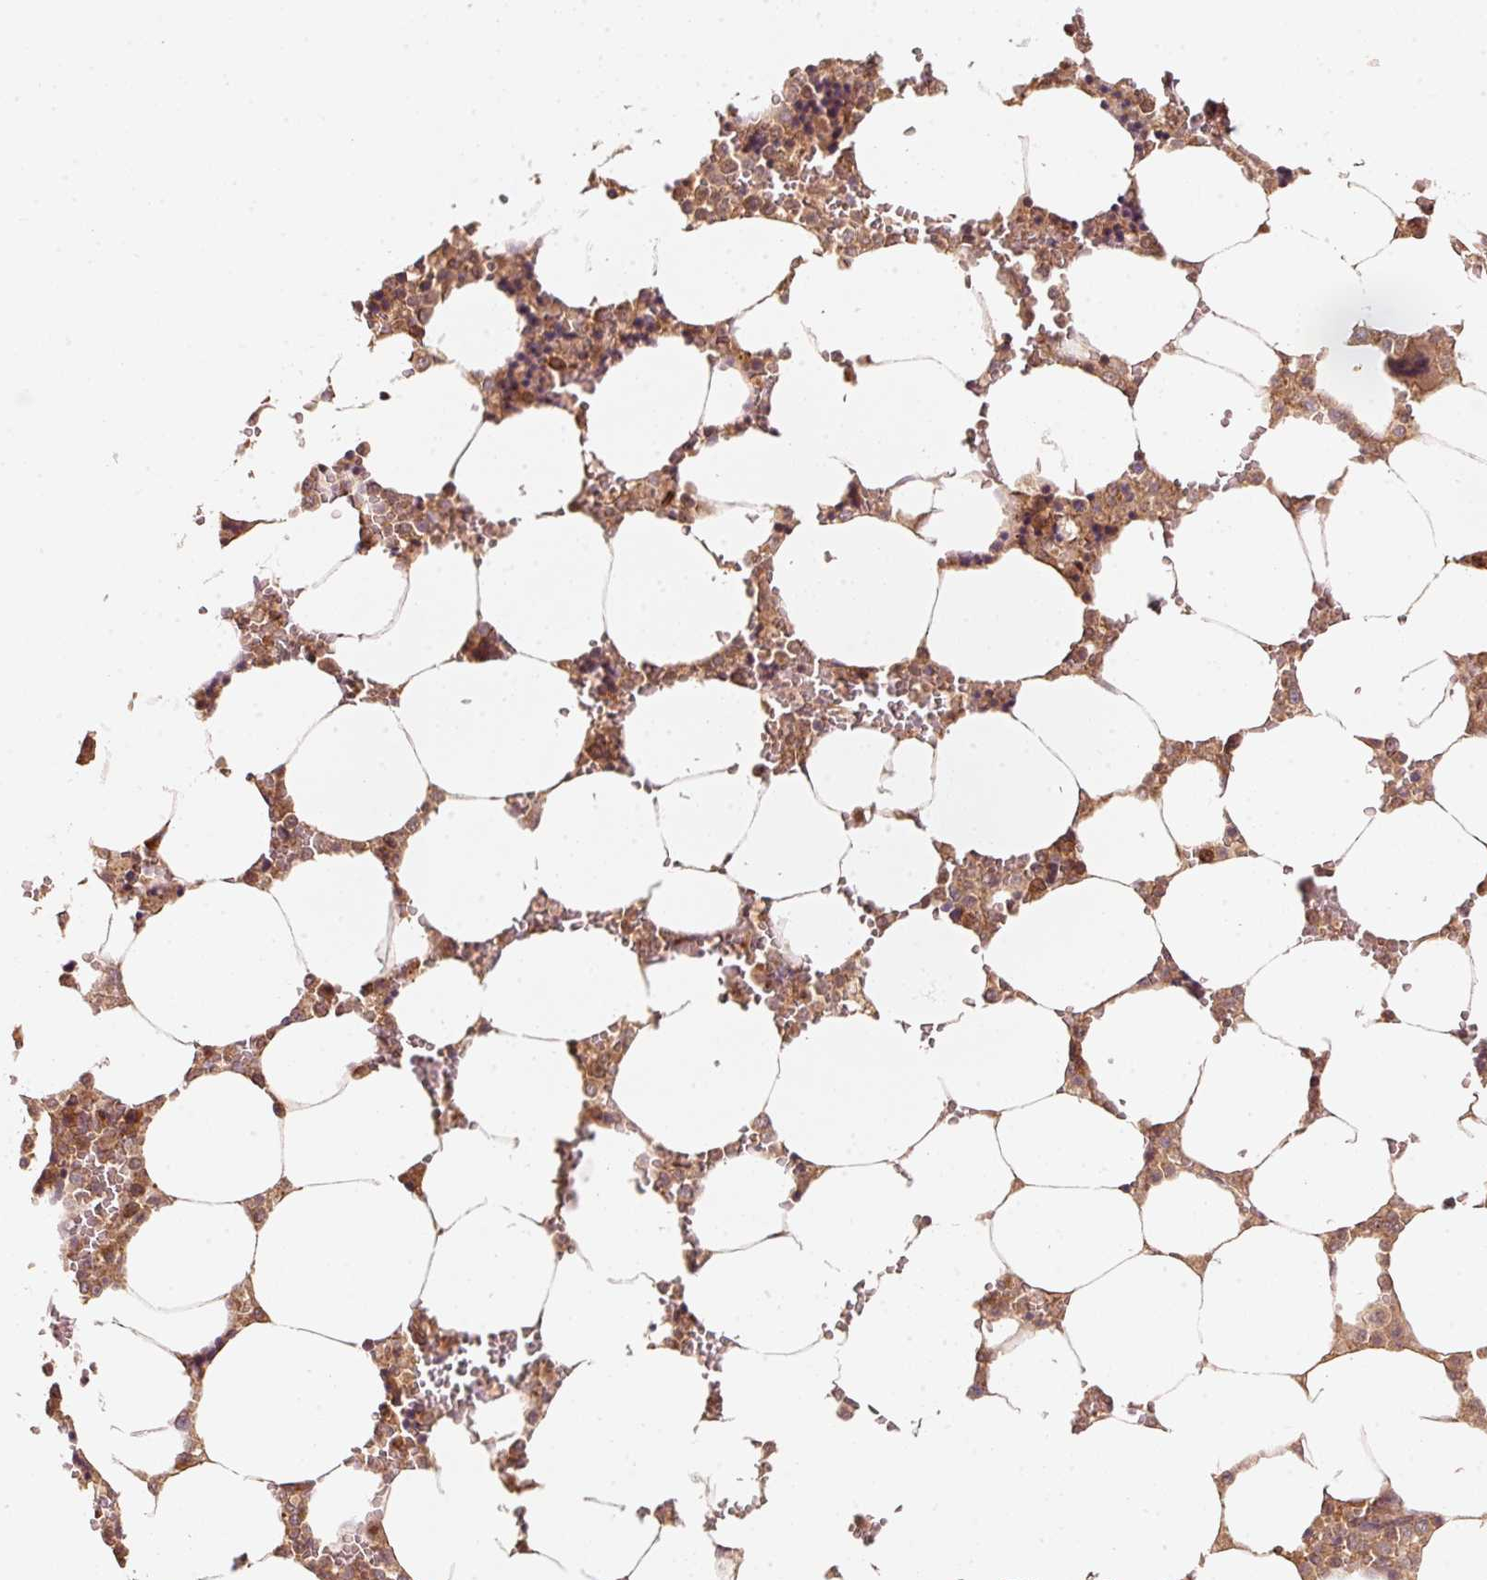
{"staining": {"intensity": "moderate", "quantity": ">75%", "location": "cytoplasmic/membranous"}, "tissue": "bone marrow", "cell_type": "Hematopoietic cells", "image_type": "normal", "snomed": [{"axis": "morphology", "description": "Normal tissue, NOS"}, {"axis": "topography", "description": "Bone marrow"}], "caption": "This micrograph exhibits immunohistochemistry (IHC) staining of unremarkable human bone marrow, with medium moderate cytoplasmic/membranous positivity in about >75% of hematopoietic cells.", "gene": "RRAS2", "patient": {"sex": "male", "age": 64}}